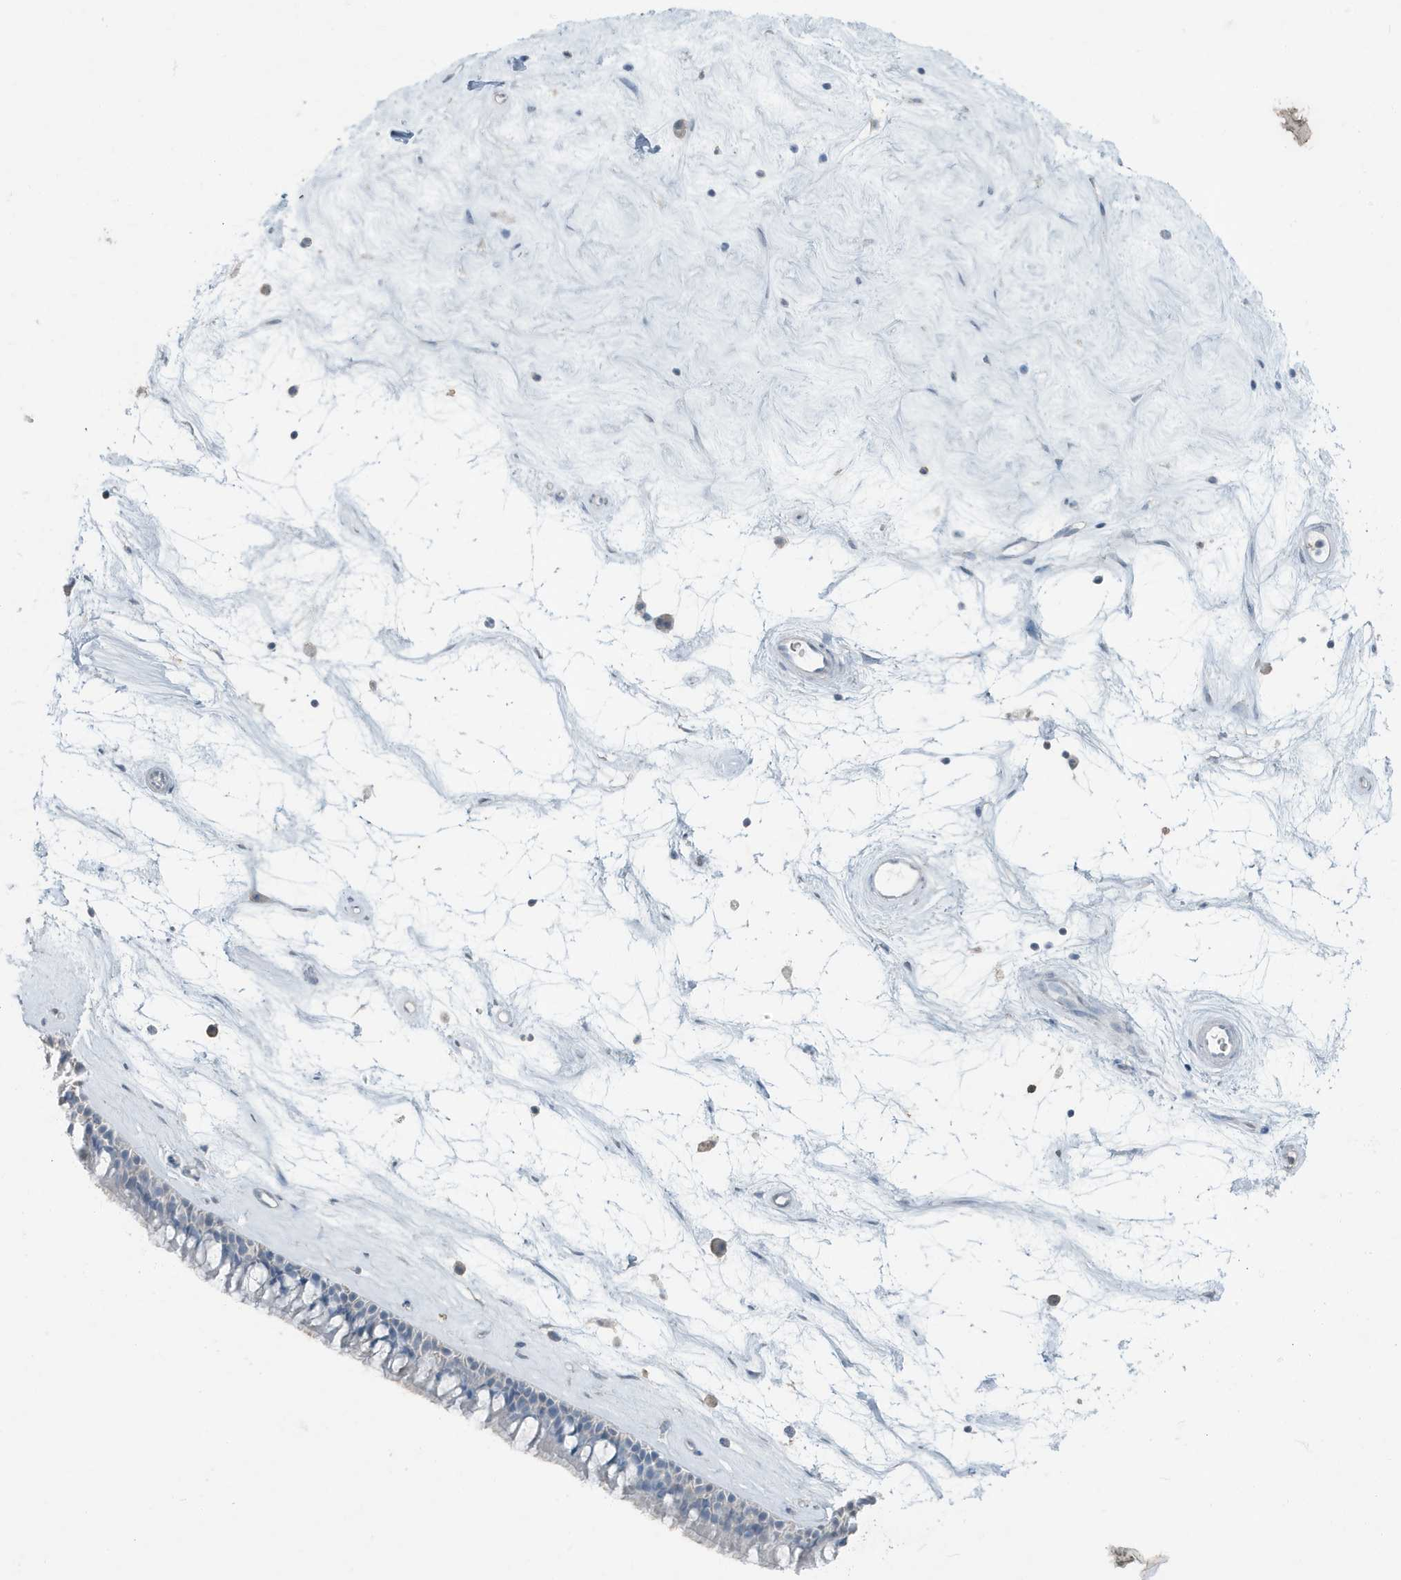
{"staining": {"intensity": "negative", "quantity": "none", "location": "none"}, "tissue": "nasopharynx", "cell_type": "Respiratory epithelial cells", "image_type": "normal", "snomed": [{"axis": "morphology", "description": "Normal tissue, NOS"}, {"axis": "topography", "description": "Nasopharynx"}], "caption": "Histopathology image shows no protein positivity in respiratory epithelial cells of benign nasopharynx.", "gene": "FAM162A", "patient": {"sex": "male", "age": 64}}